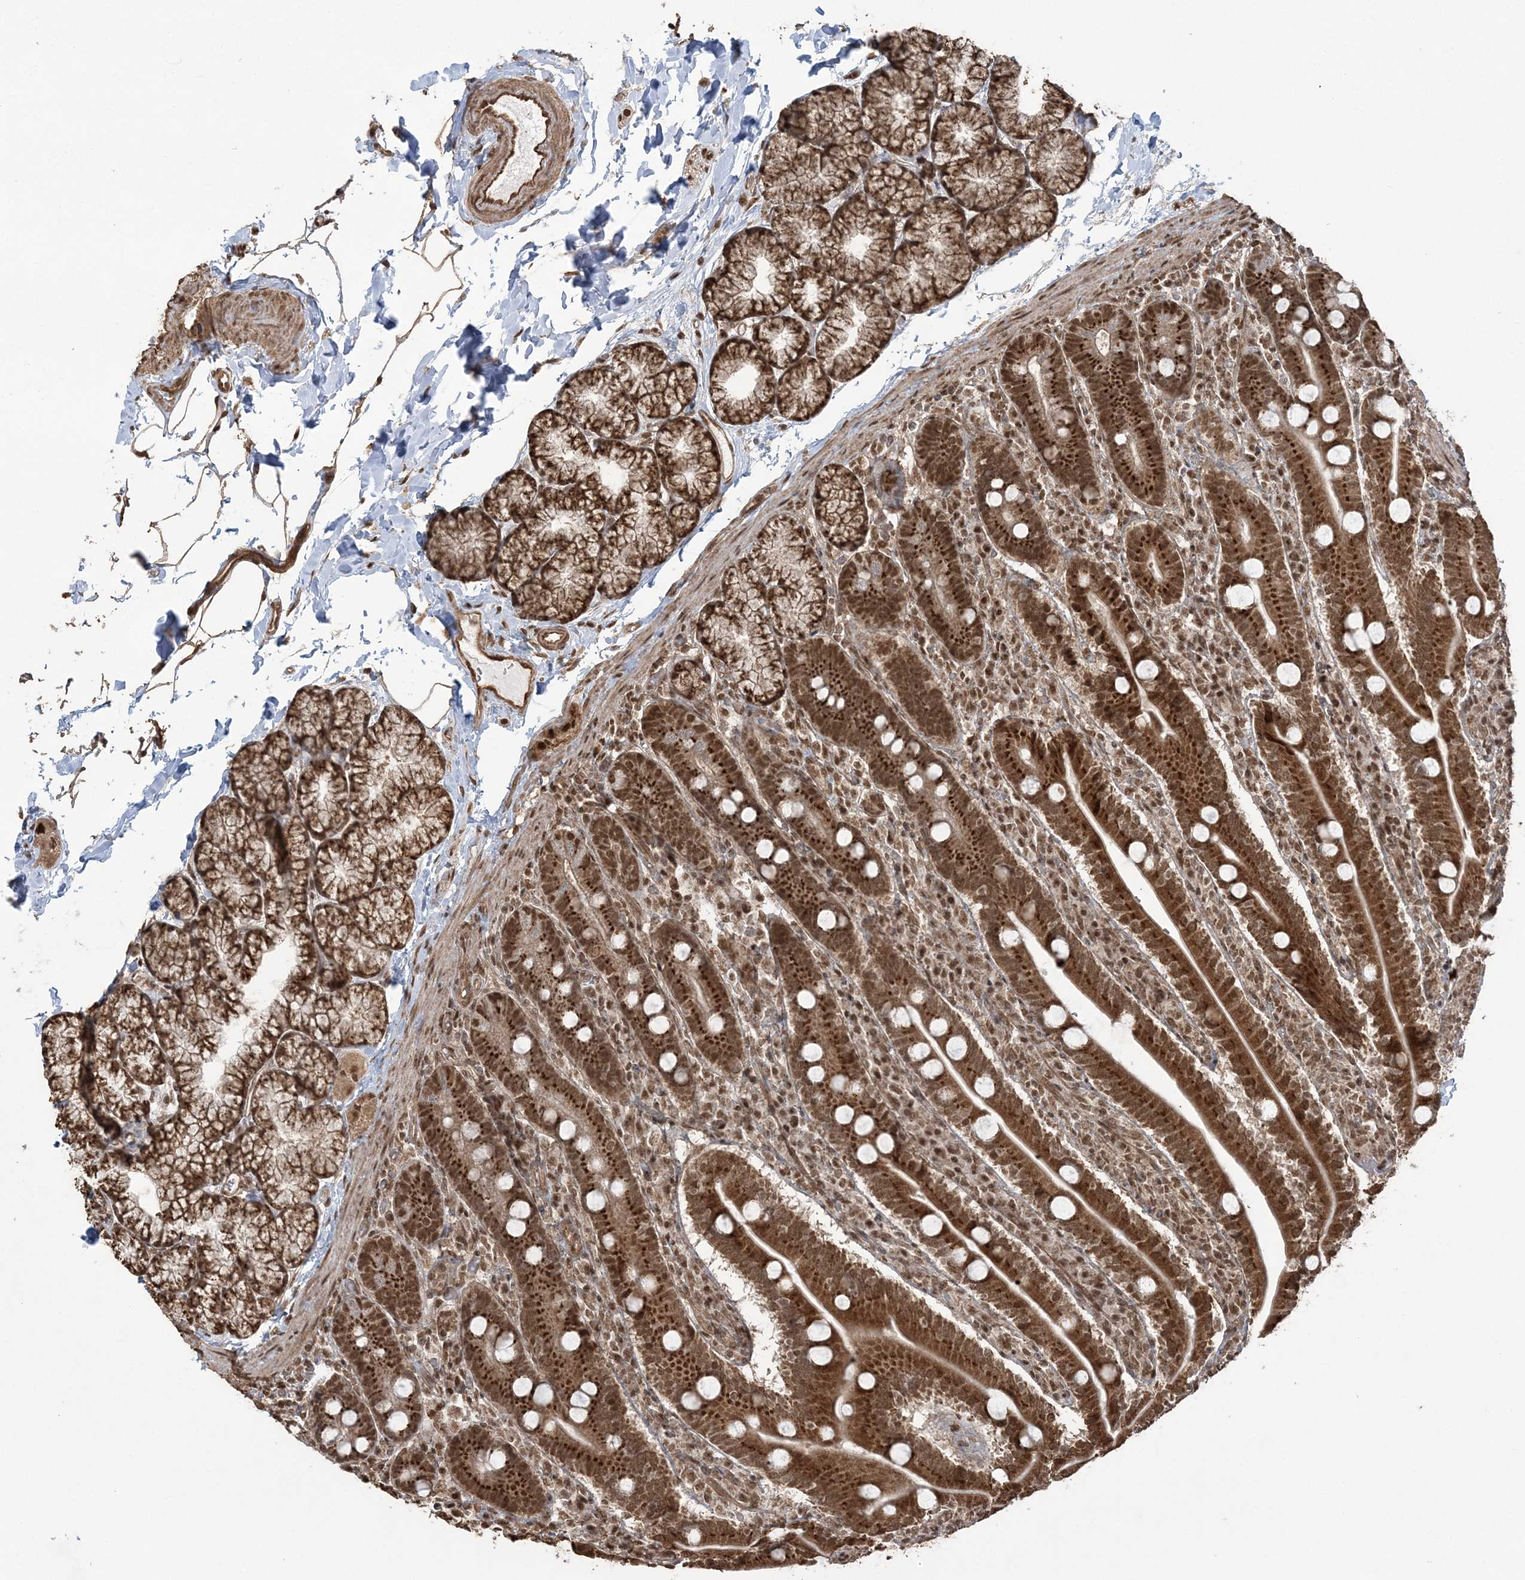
{"staining": {"intensity": "strong", "quantity": ">75%", "location": "cytoplasmic/membranous,nuclear"}, "tissue": "duodenum", "cell_type": "Glandular cells", "image_type": "normal", "snomed": [{"axis": "morphology", "description": "Normal tissue, NOS"}, {"axis": "topography", "description": "Duodenum"}], "caption": "Immunohistochemical staining of normal human duodenum demonstrates strong cytoplasmic/membranous,nuclear protein expression in approximately >75% of glandular cells. (DAB IHC, brown staining for protein, blue staining for nuclei).", "gene": "ZNF839", "patient": {"sex": "male", "age": 35}}